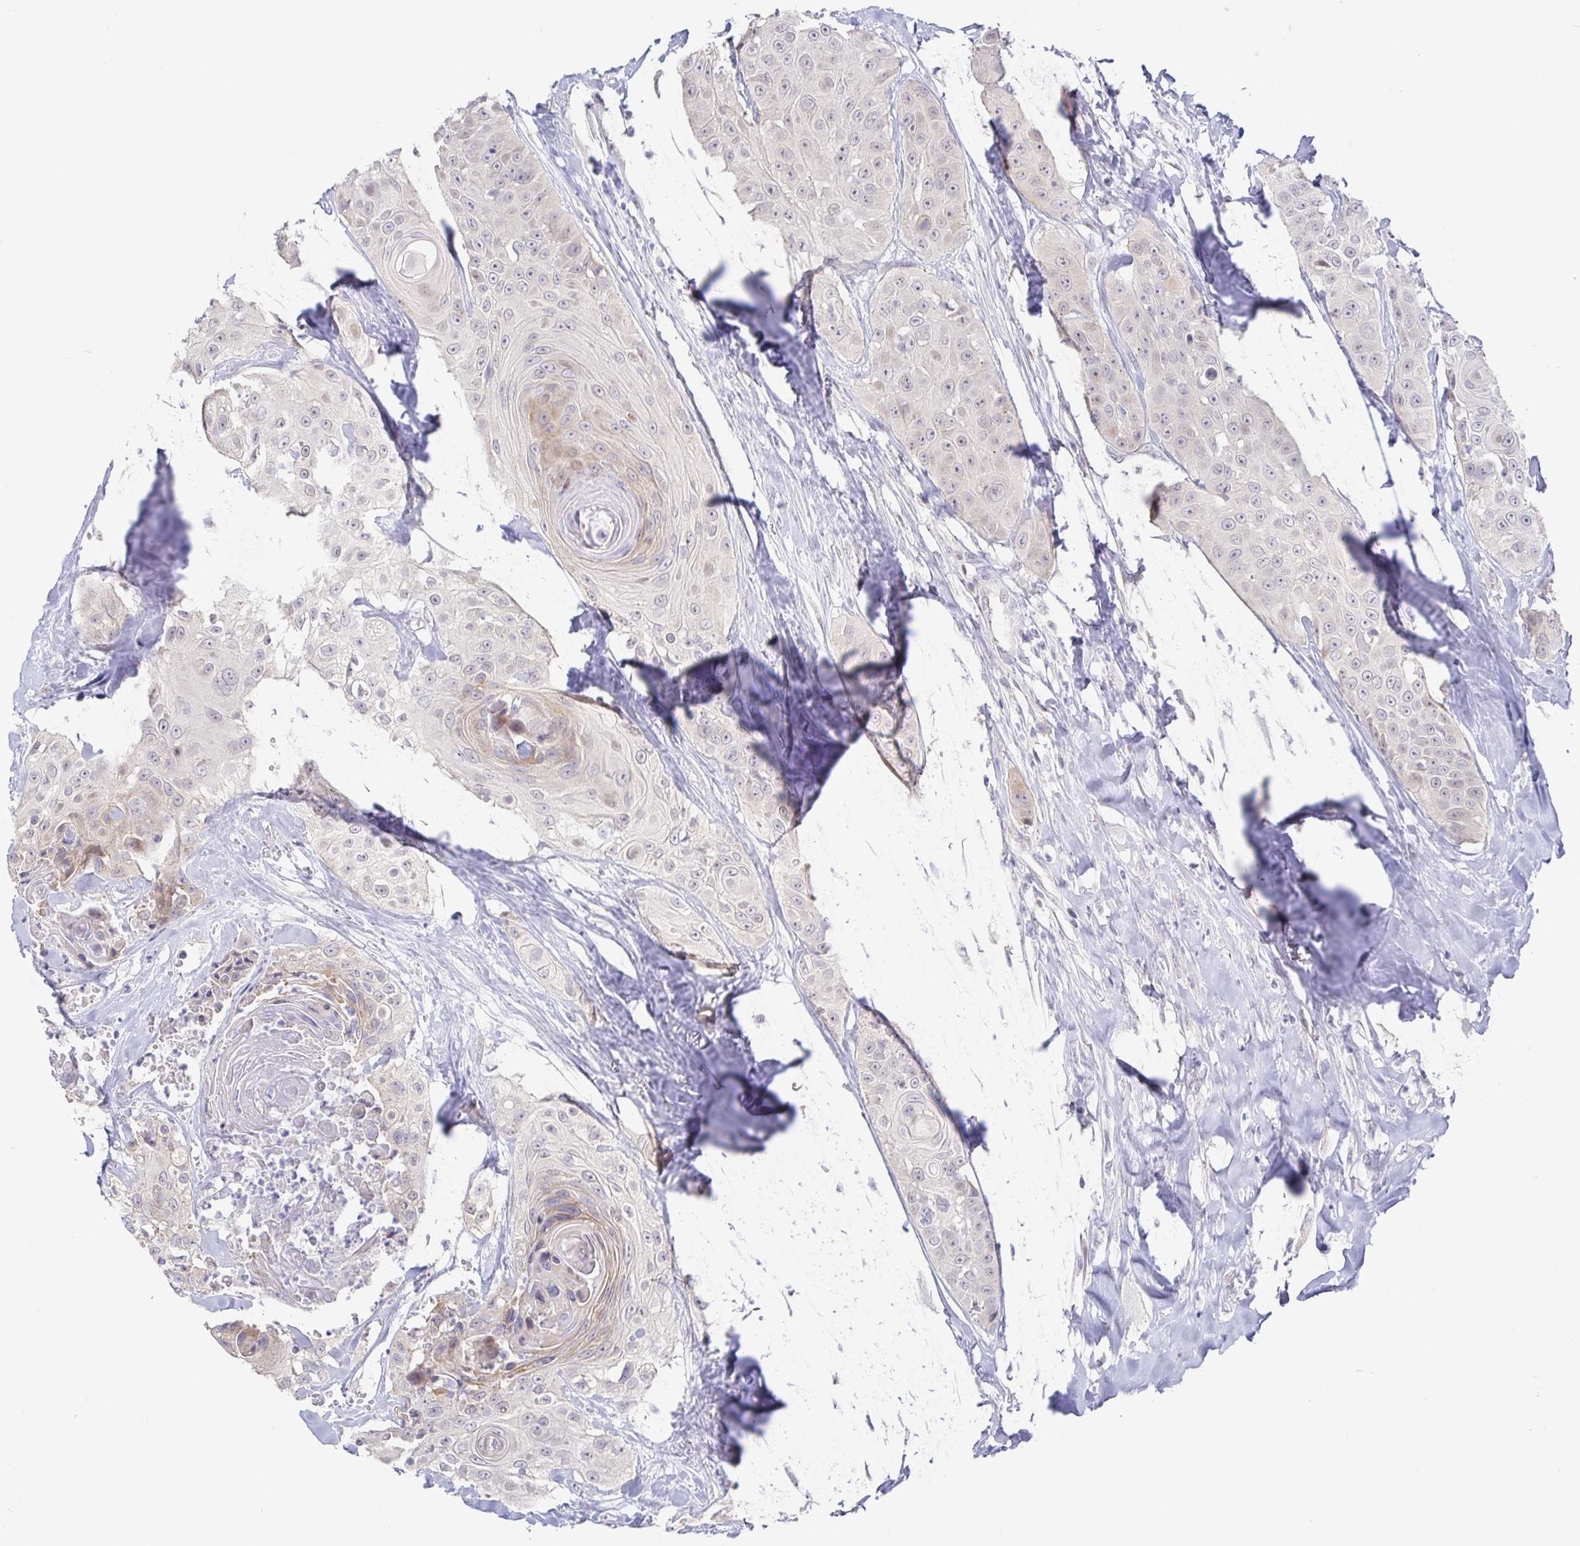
{"staining": {"intensity": "weak", "quantity": "<25%", "location": "cytoplasmic/membranous"}, "tissue": "head and neck cancer", "cell_type": "Tumor cells", "image_type": "cancer", "snomed": [{"axis": "morphology", "description": "Squamous cell carcinoma, NOS"}, {"axis": "topography", "description": "Head-Neck"}], "caption": "Tumor cells are negative for protein expression in human head and neck cancer (squamous cell carcinoma). Nuclei are stained in blue.", "gene": "CIT", "patient": {"sex": "male", "age": 83}}